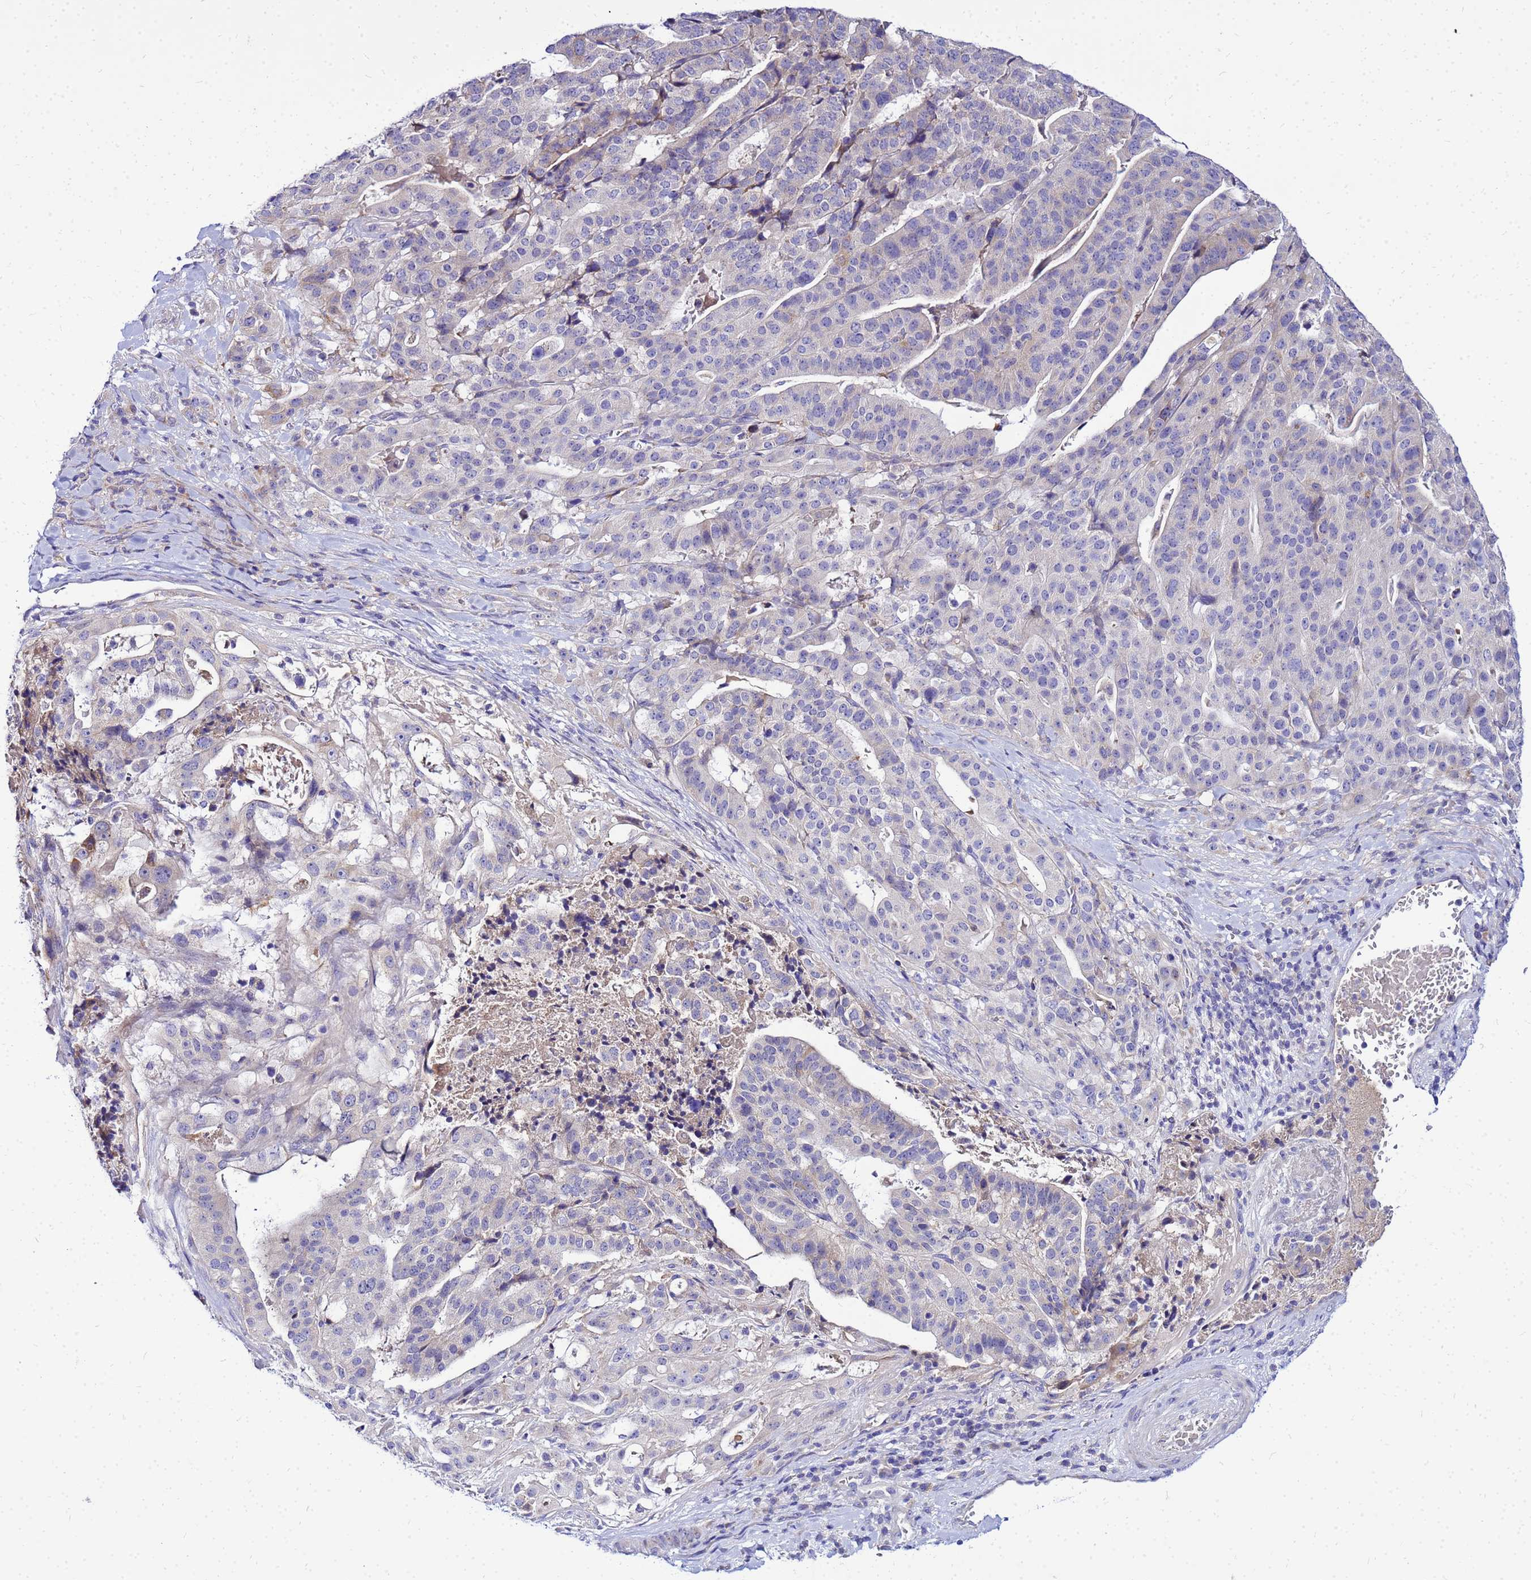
{"staining": {"intensity": "negative", "quantity": "none", "location": "none"}, "tissue": "stomach cancer", "cell_type": "Tumor cells", "image_type": "cancer", "snomed": [{"axis": "morphology", "description": "Adenocarcinoma, NOS"}, {"axis": "topography", "description": "Stomach"}], "caption": "IHC photomicrograph of stomach adenocarcinoma stained for a protein (brown), which exhibits no staining in tumor cells.", "gene": "HERC5", "patient": {"sex": "male", "age": 48}}